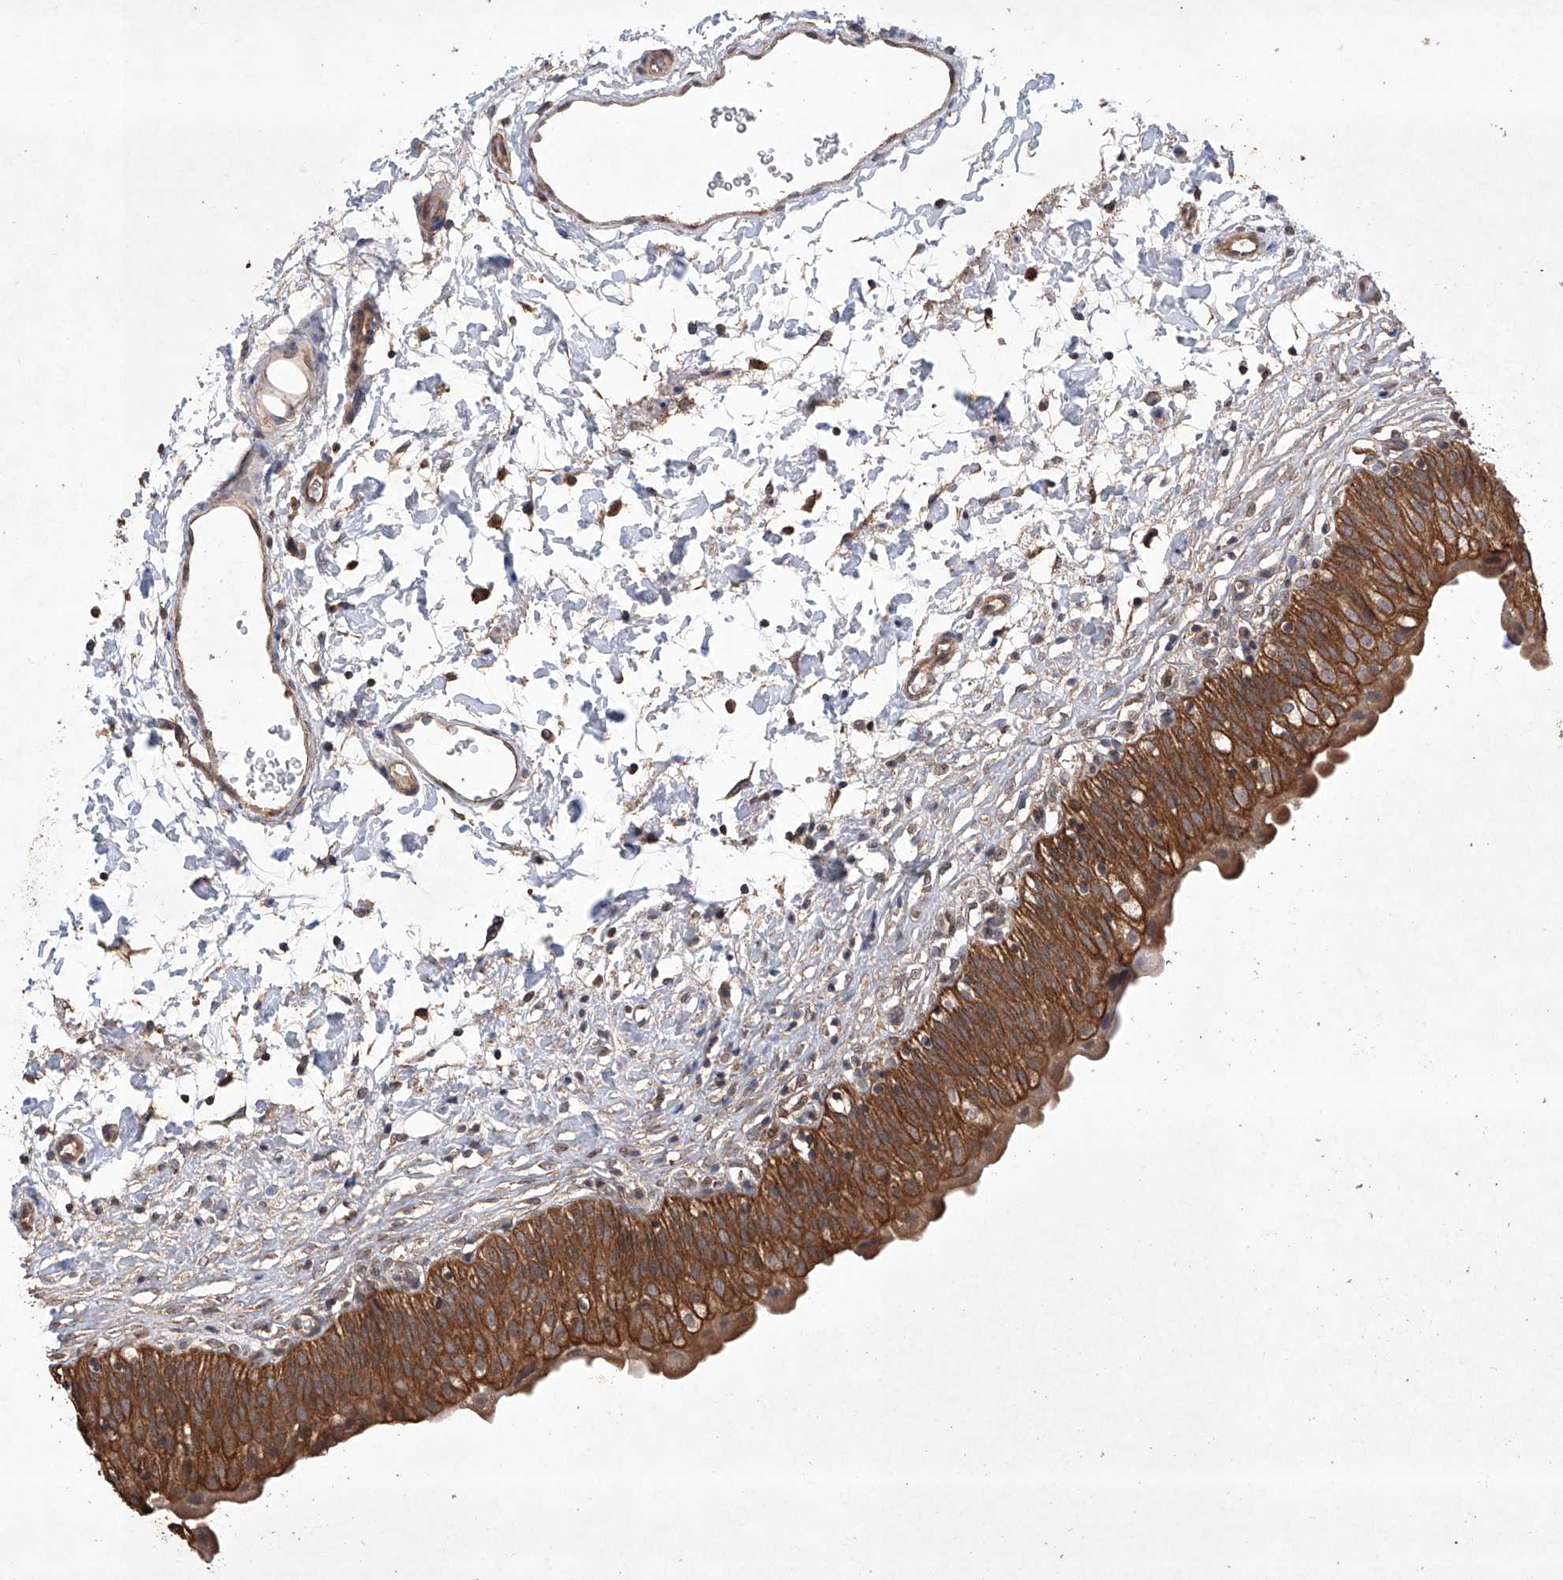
{"staining": {"intensity": "strong", "quantity": ">75%", "location": "cytoplasmic/membranous"}, "tissue": "urinary bladder", "cell_type": "Urothelial cells", "image_type": "normal", "snomed": [{"axis": "morphology", "description": "Normal tissue, NOS"}, {"axis": "topography", "description": "Urinary bladder"}], "caption": "Immunohistochemical staining of benign urinary bladder displays strong cytoplasmic/membranous protein expression in approximately >75% of urothelial cells.", "gene": "LURAP1", "patient": {"sex": "male", "age": 55}}